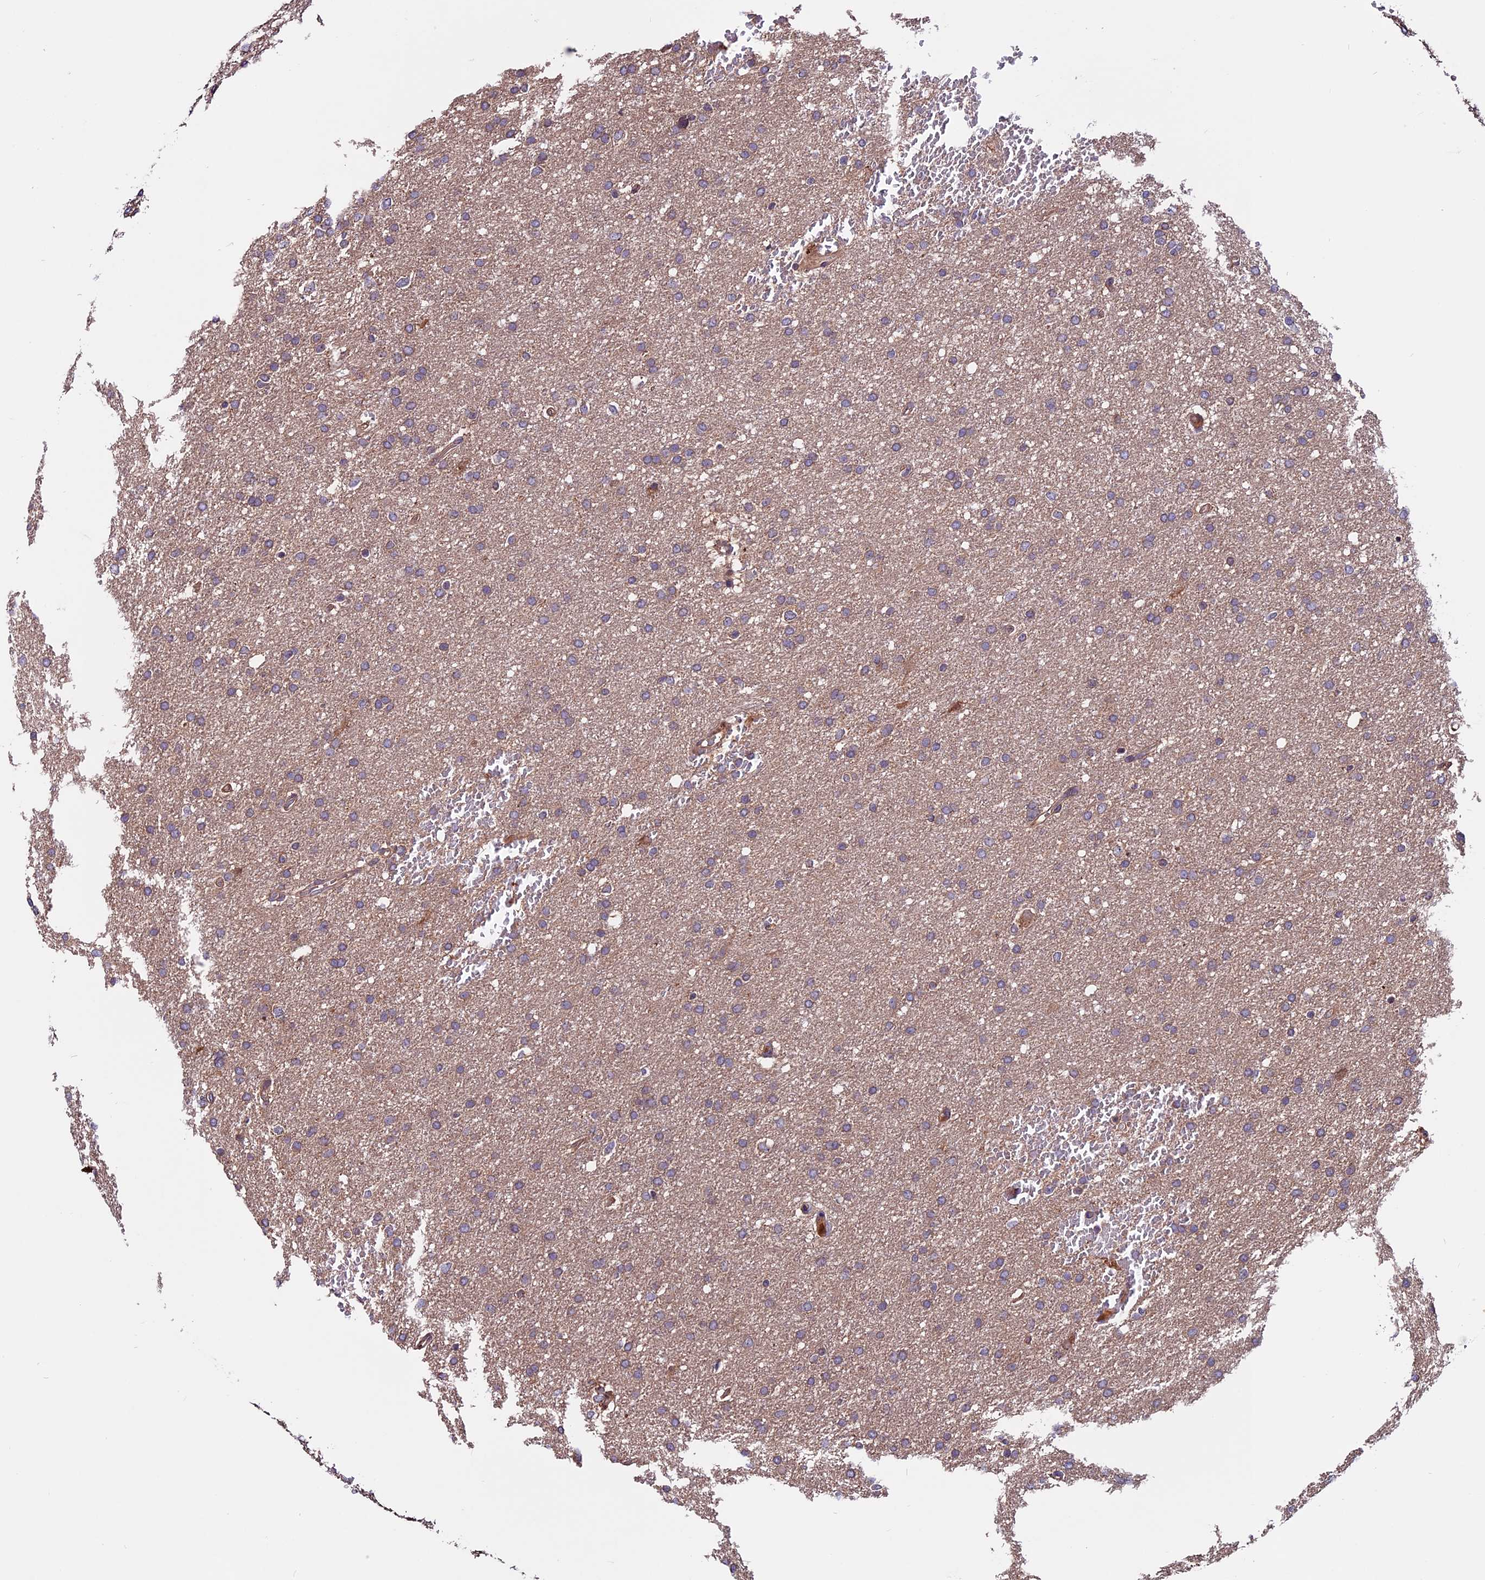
{"staining": {"intensity": "weak", "quantity": "<25%", "location": "cytoplasmic/membranous"}, "tissue": "glioma", "cell_type": "Tumor cells", "image_type": "cancer", "snomed": [{"axis": "morphology", "description": "Glioma, malignant, High grade"}, {"axis": "topography", "description": "Cerebral cortex"}], "caption": "Immunohistochemistry (IHC) of glioma shows no expression in tumor cells.", "gene": "ZNF598", "patient": {"sex": "female", "age": 36}}